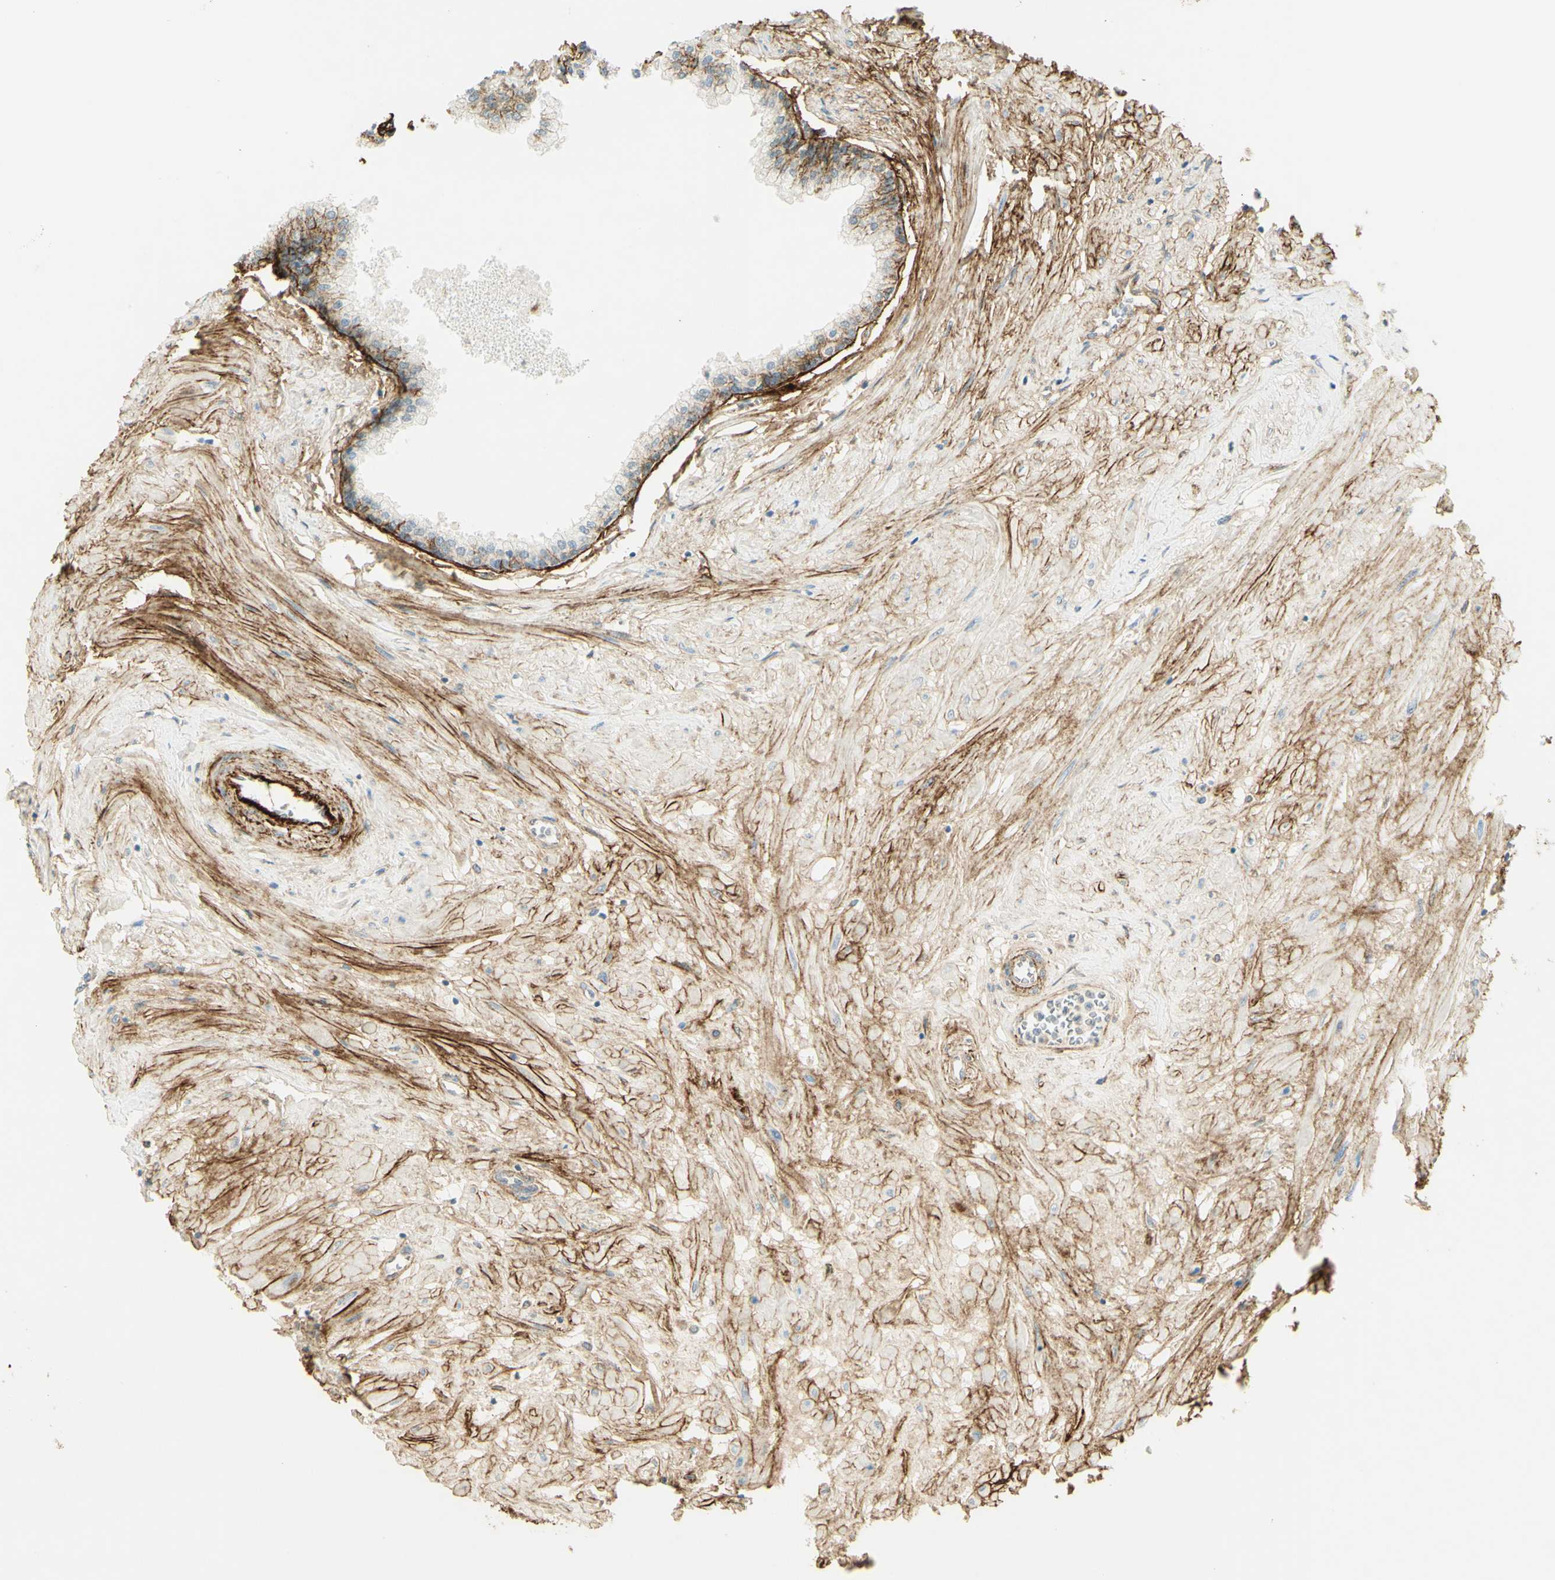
{"staining": {"intensity": "moderate", "quantity": "<25%", "location": "cytoplasmic/membranous"}, "tissue": "prostate", "cell_type": "Glandular cells", "image_type": "normal", "snomed": [{"axis": "morphology", "description": "Normal tissue, NOS"}, {"axis": "topography", "description": "Prostate"}, {"axis": "topography", "description": "Seminal veicle"}], "caption": "Protein expression analysis of normal human prostate reveals moderate cytoplasmic/membranous staining in about <25% of glandular cells.", "gene": "TNN", "patient": {"sex": "male", "age": 60}}